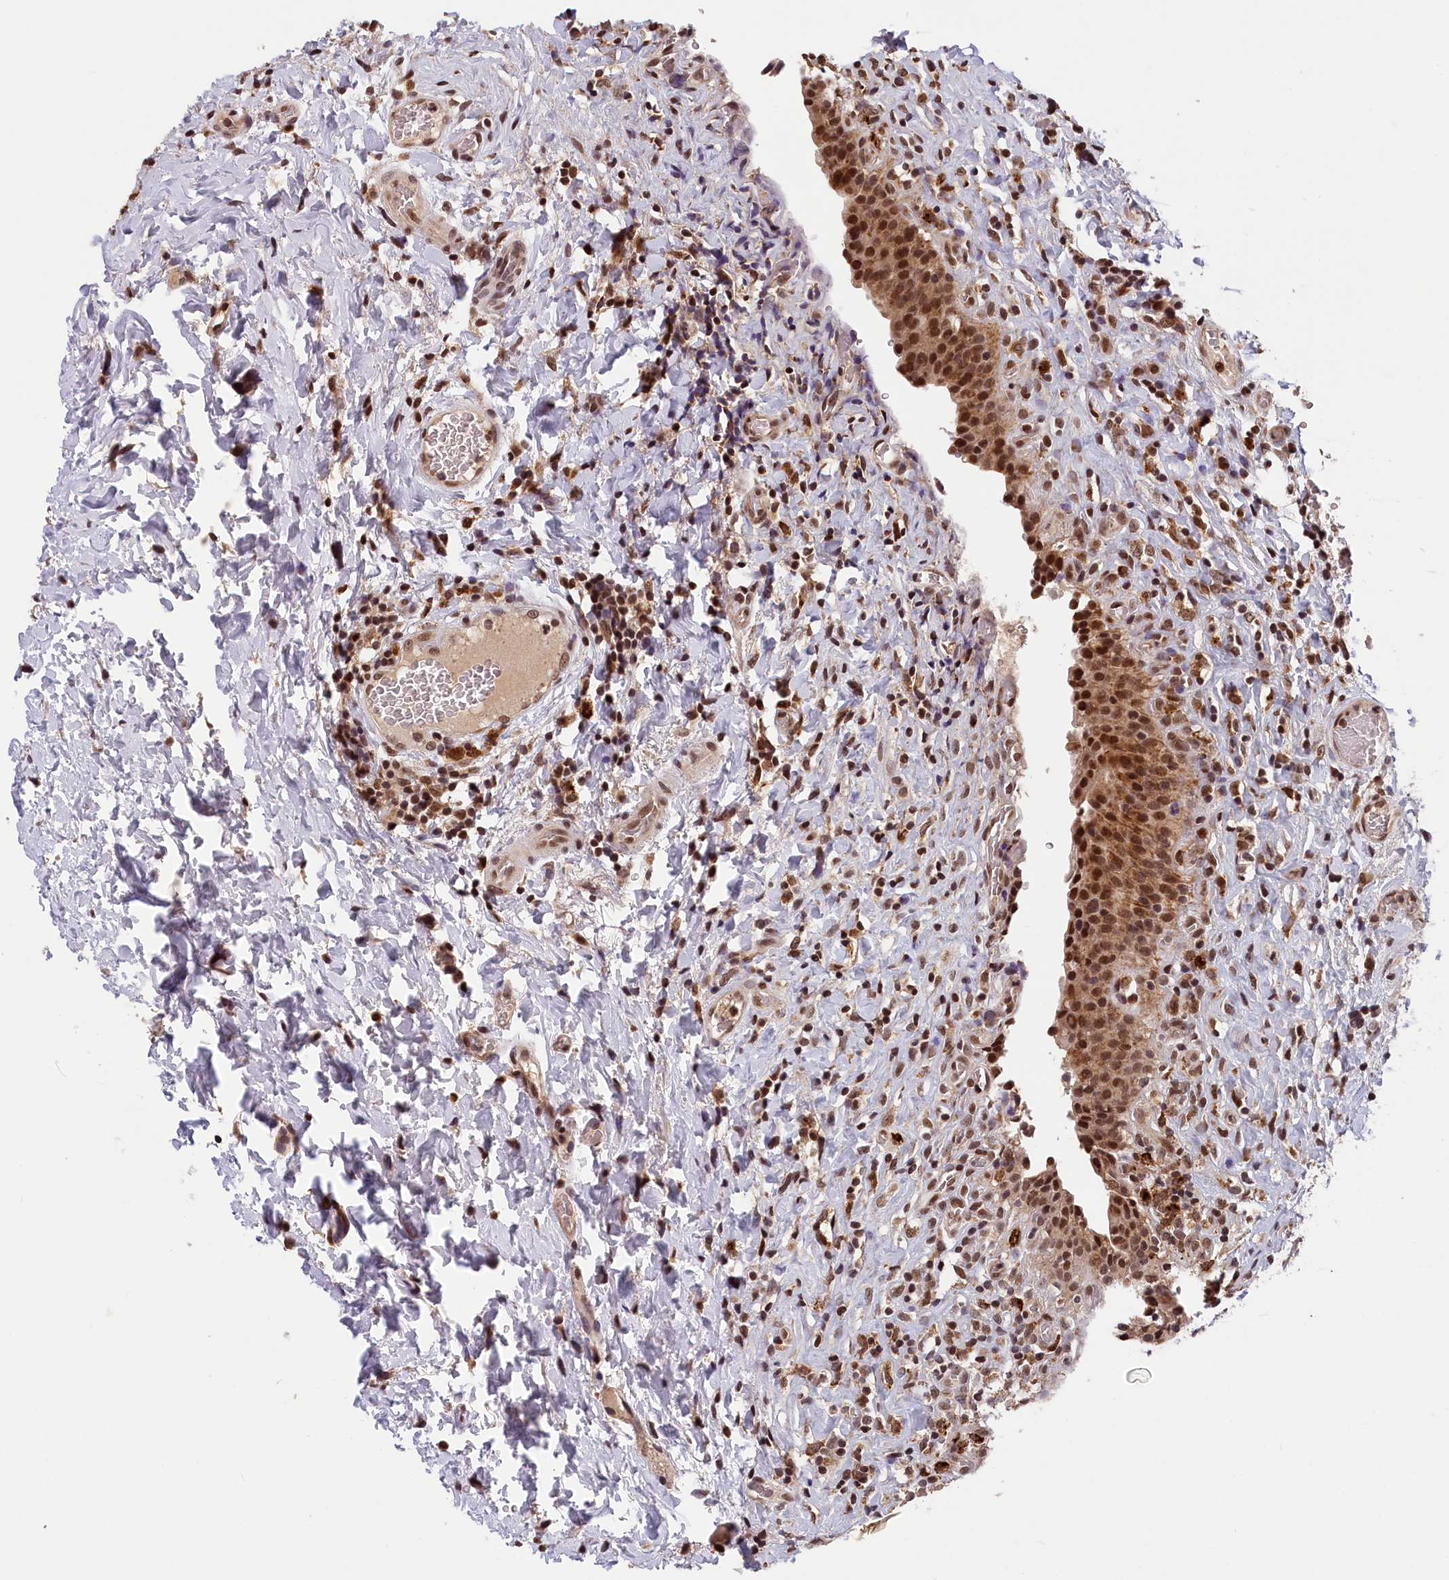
{"staining": {"intensity": "moderate", "quantity": ">75%", "location": "nuclear"}, "tissue": "urinary bladder", "cell_type": "Urothelial cells", "image_type": "normal", "snomed": [{"axis": "morphology", "description": "Normal tissue, NOS"}, {"axis": "morphology", "description": "Inflammation, NOS"}, {"axis": "topography", "description": "Urinary bladder"}], "caption": "The image displays immunohistochemical staining of normal urinary bladder. There is moderate nuclear staining is seen in approximately >75% of urothelial cells.", "gene": "KCNK6", "patient": {"sex": "male", "age": 64}}